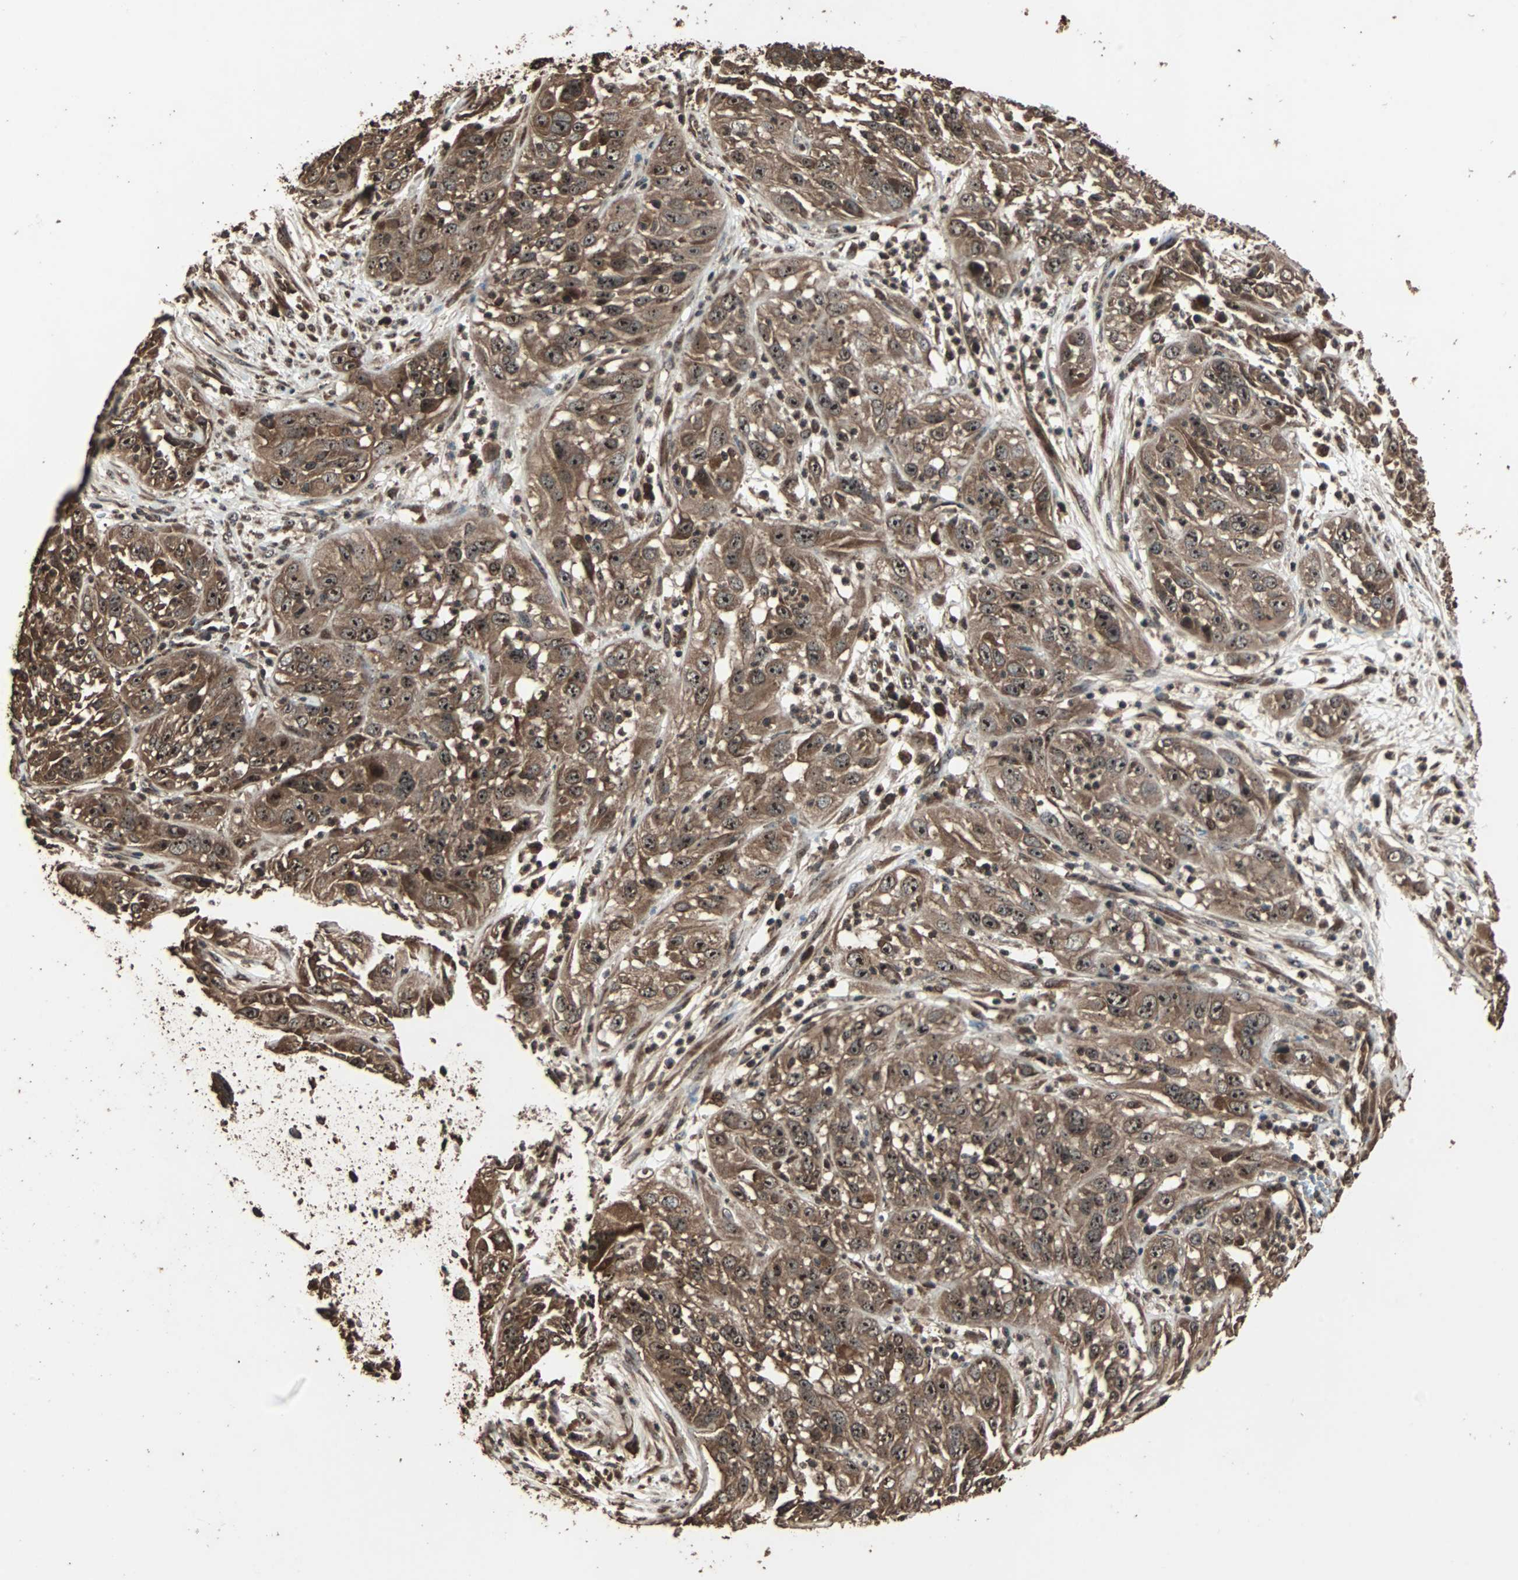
{"staining": {"intensity": "moderate", "quantity": ">75%", "location": "cytoplasmic/membranous"}, "tissue": "cervical cancer", "cell_type": "Tumor cells", "image_type": "cancer", "snomed": [{"axis": "morphology", "description": "Squamous cell carcinoma, NOS"}, {"axis": "topography", "description": "Cervix"}], "caption": "Cervical cancer stained with DAB (3,3'-diaminobenzidine) immunohistochemistry (IHC) exhibits medium levels of moderate cytoplasmic/membranous expression in about >75% of tumor cells.", "gene": "LAMTOR5", "patient": {"sex": "female", "age": 32}}